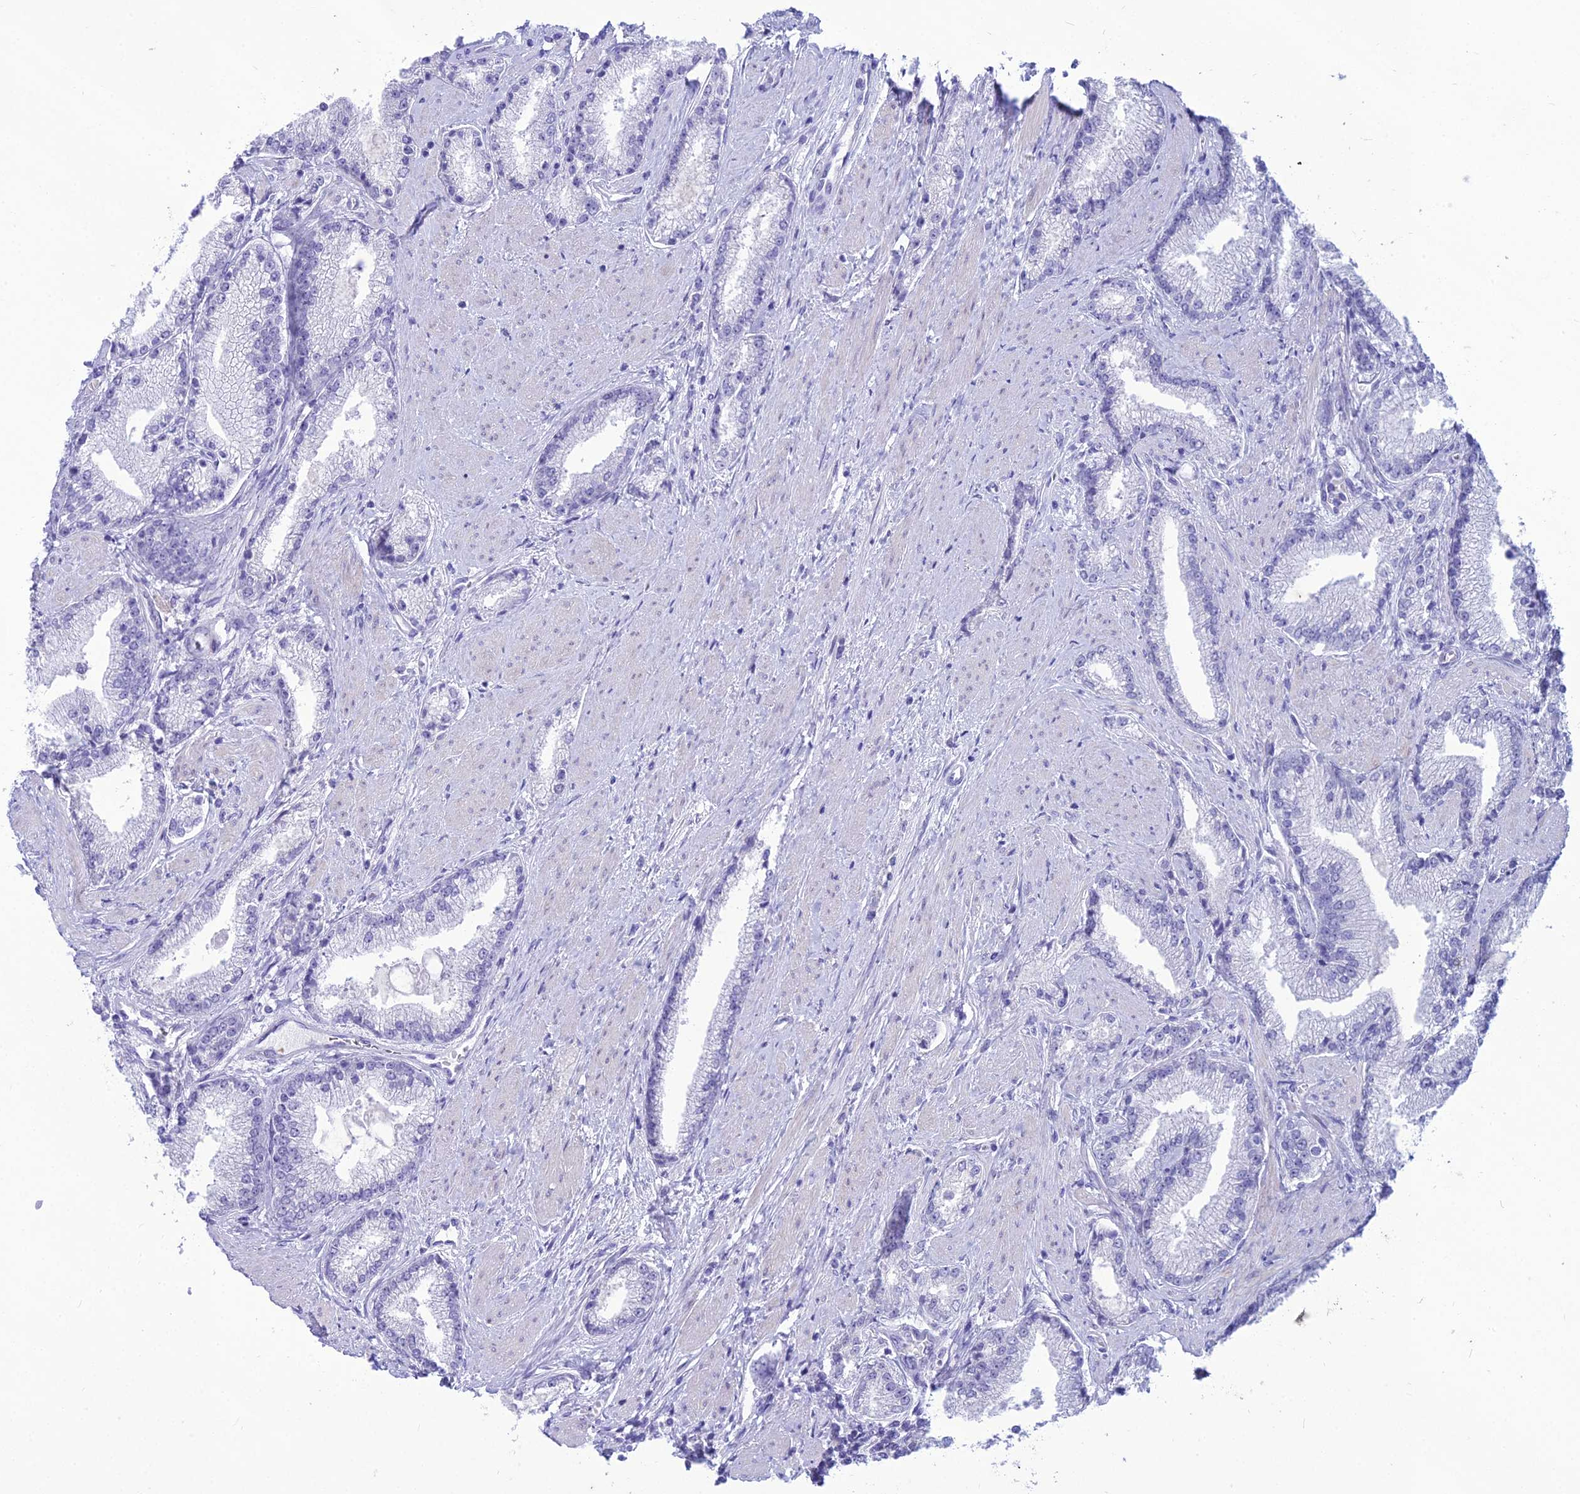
{"staining": {"intensity": "negative", "quantity": "none", "location": "none"}, "tissue": "prostate cancer", "cell_type": "Tumor cells", "image_type": "cancer", "snomed": [{"axis": "morphology", "description": "Adenocarcinoma, High grade"}, {"axis": "topography", "description": "Prostate"}], "caption": "Human high-grade adenocarcinoma (prostate) stained for a protein using immunohistochemistry (IHC) reveals no staining in tumor cells.", "gene": "DHX40", "patient": {"sex": "male", "age": 67}}